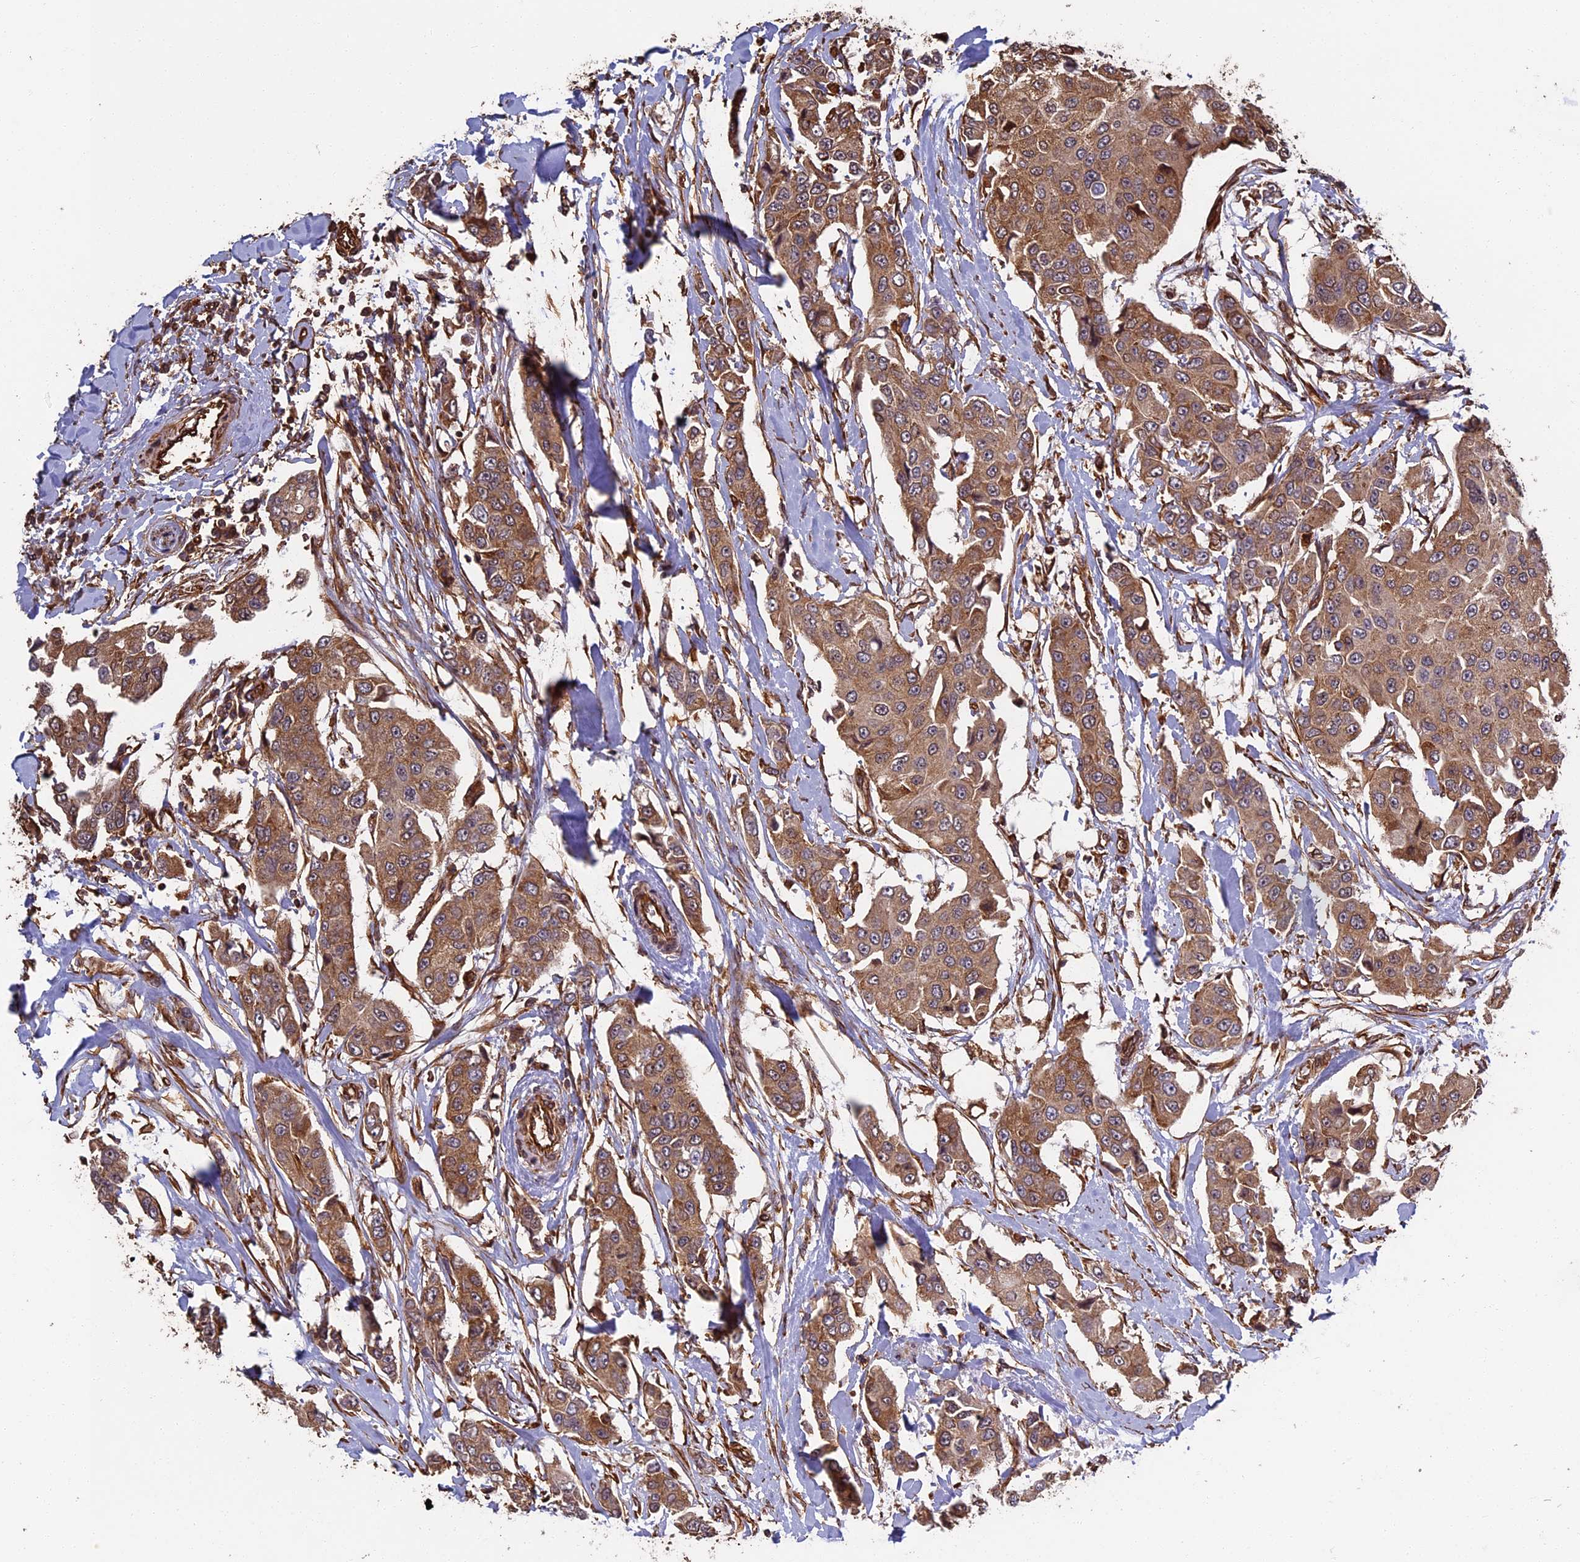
{"staining": {"intensity": "moderate", "quantity": ">75%", "location": "cytoplasmic/membranous"}, "tissue": "breast cancer", "cell_type": "Tumor cells", "image_type": "cancer", "snomed": [{"axis": "morphology", "description": "Duct carcinoma"}, {"axis": "topography", "description": "Breast"}], "caption": "DAB immunohistochemical staining of breast intraductal carcinoma demonstrates moderate cytoplasmic/membranous protein staining in about >75% of tumor cells.", "gene": "CCDC124", "patient": {"sex": "female", "age": 80}}